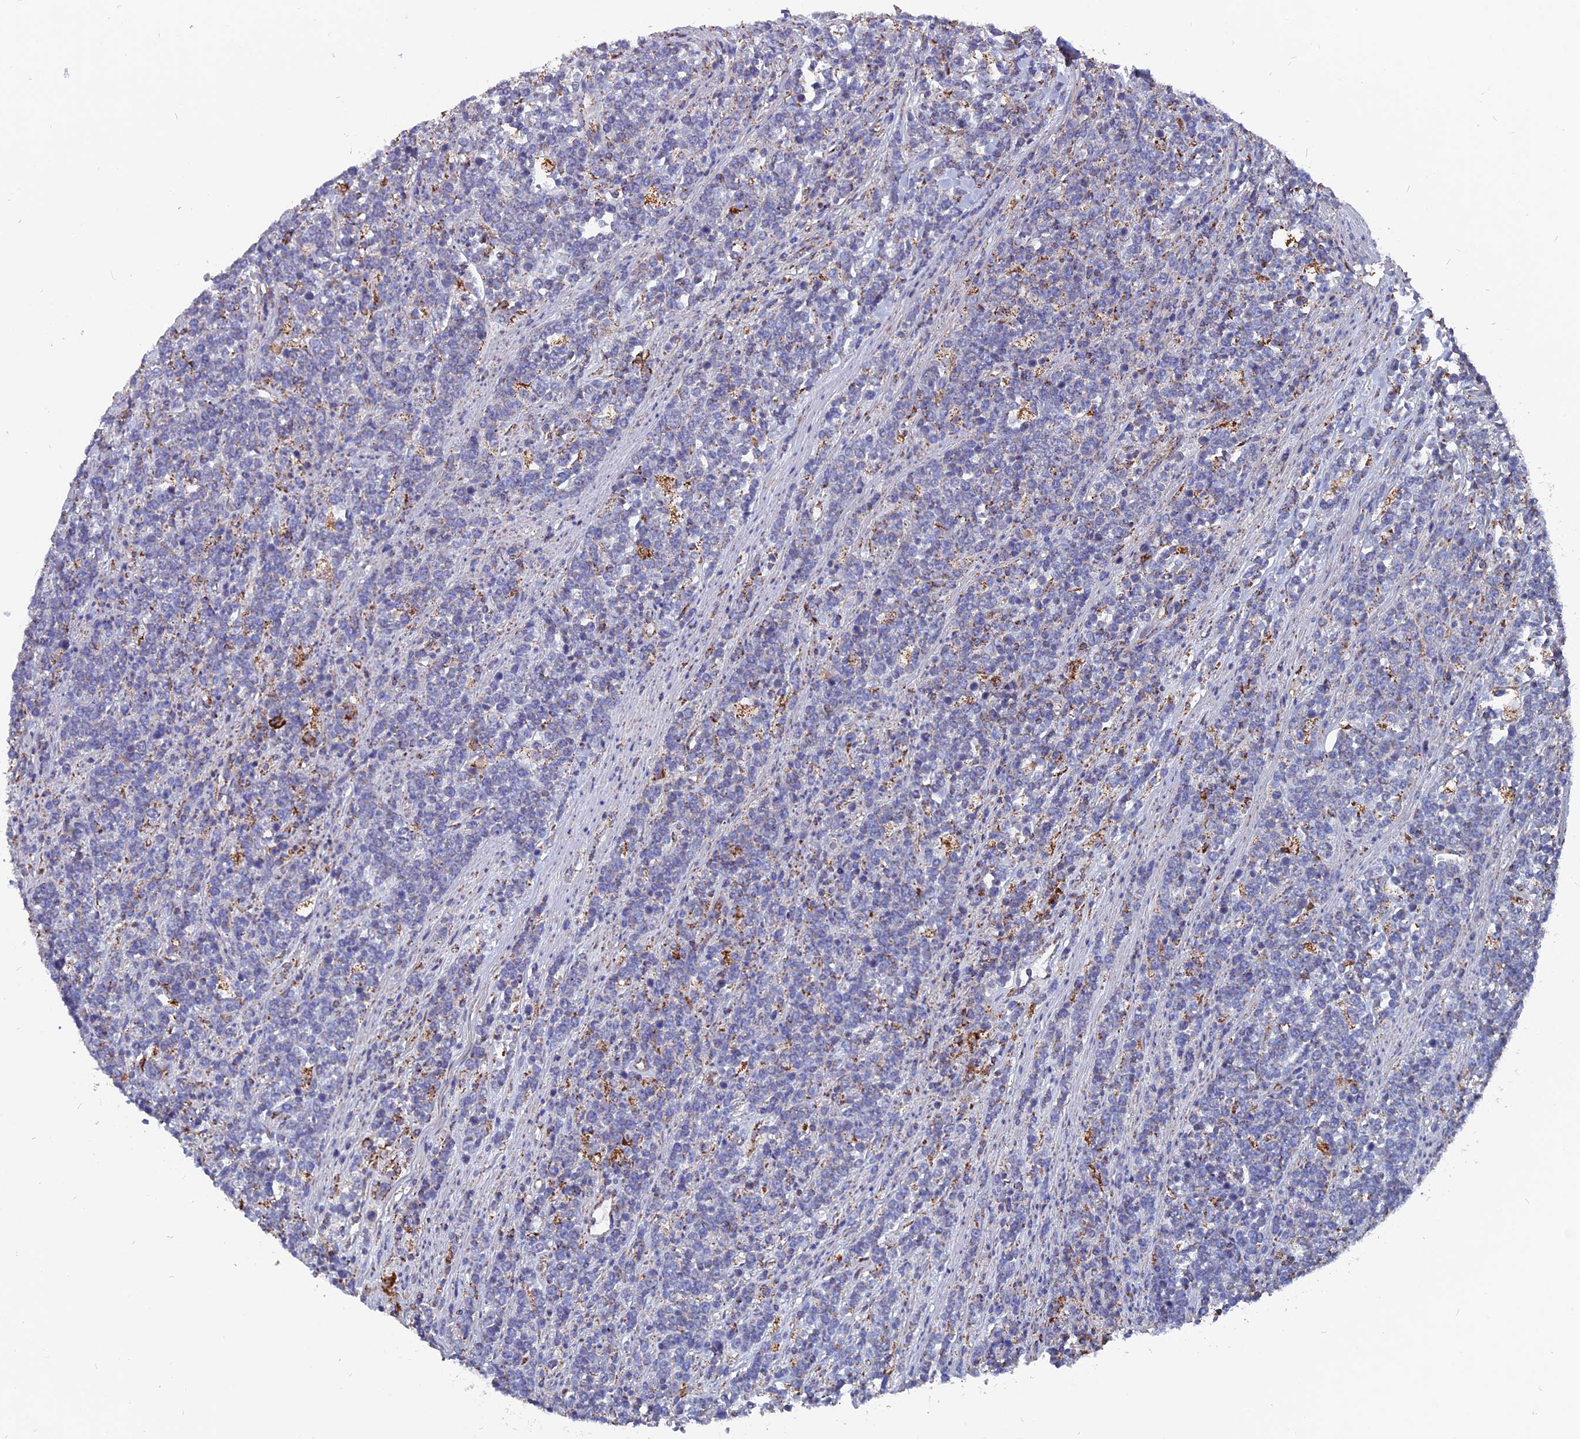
{"staining": {"intensity": "moderate", "quantity": "<25%", "location": "cytoplasmic/membranous"}, "tissue": "lymphoma", "cell_type": "Tumor cells", "image_type": "cancer", "snomed": [{"axis": "morphology", "description": "Malignant lymphoma, non-Hodgkin's type, High grade"}, {"axis": "topography", "description": "Small intestine"}], "caption": "High-grade malignant lymphoma, non-Hodgkin's type was stained to show a protein in brown. There is low levels of moderate cytoplasmic/membranous expression in approximately <25% of tumor cells.", "gene": "TGFA", "patient": {"sex": "male", "age": 8}}